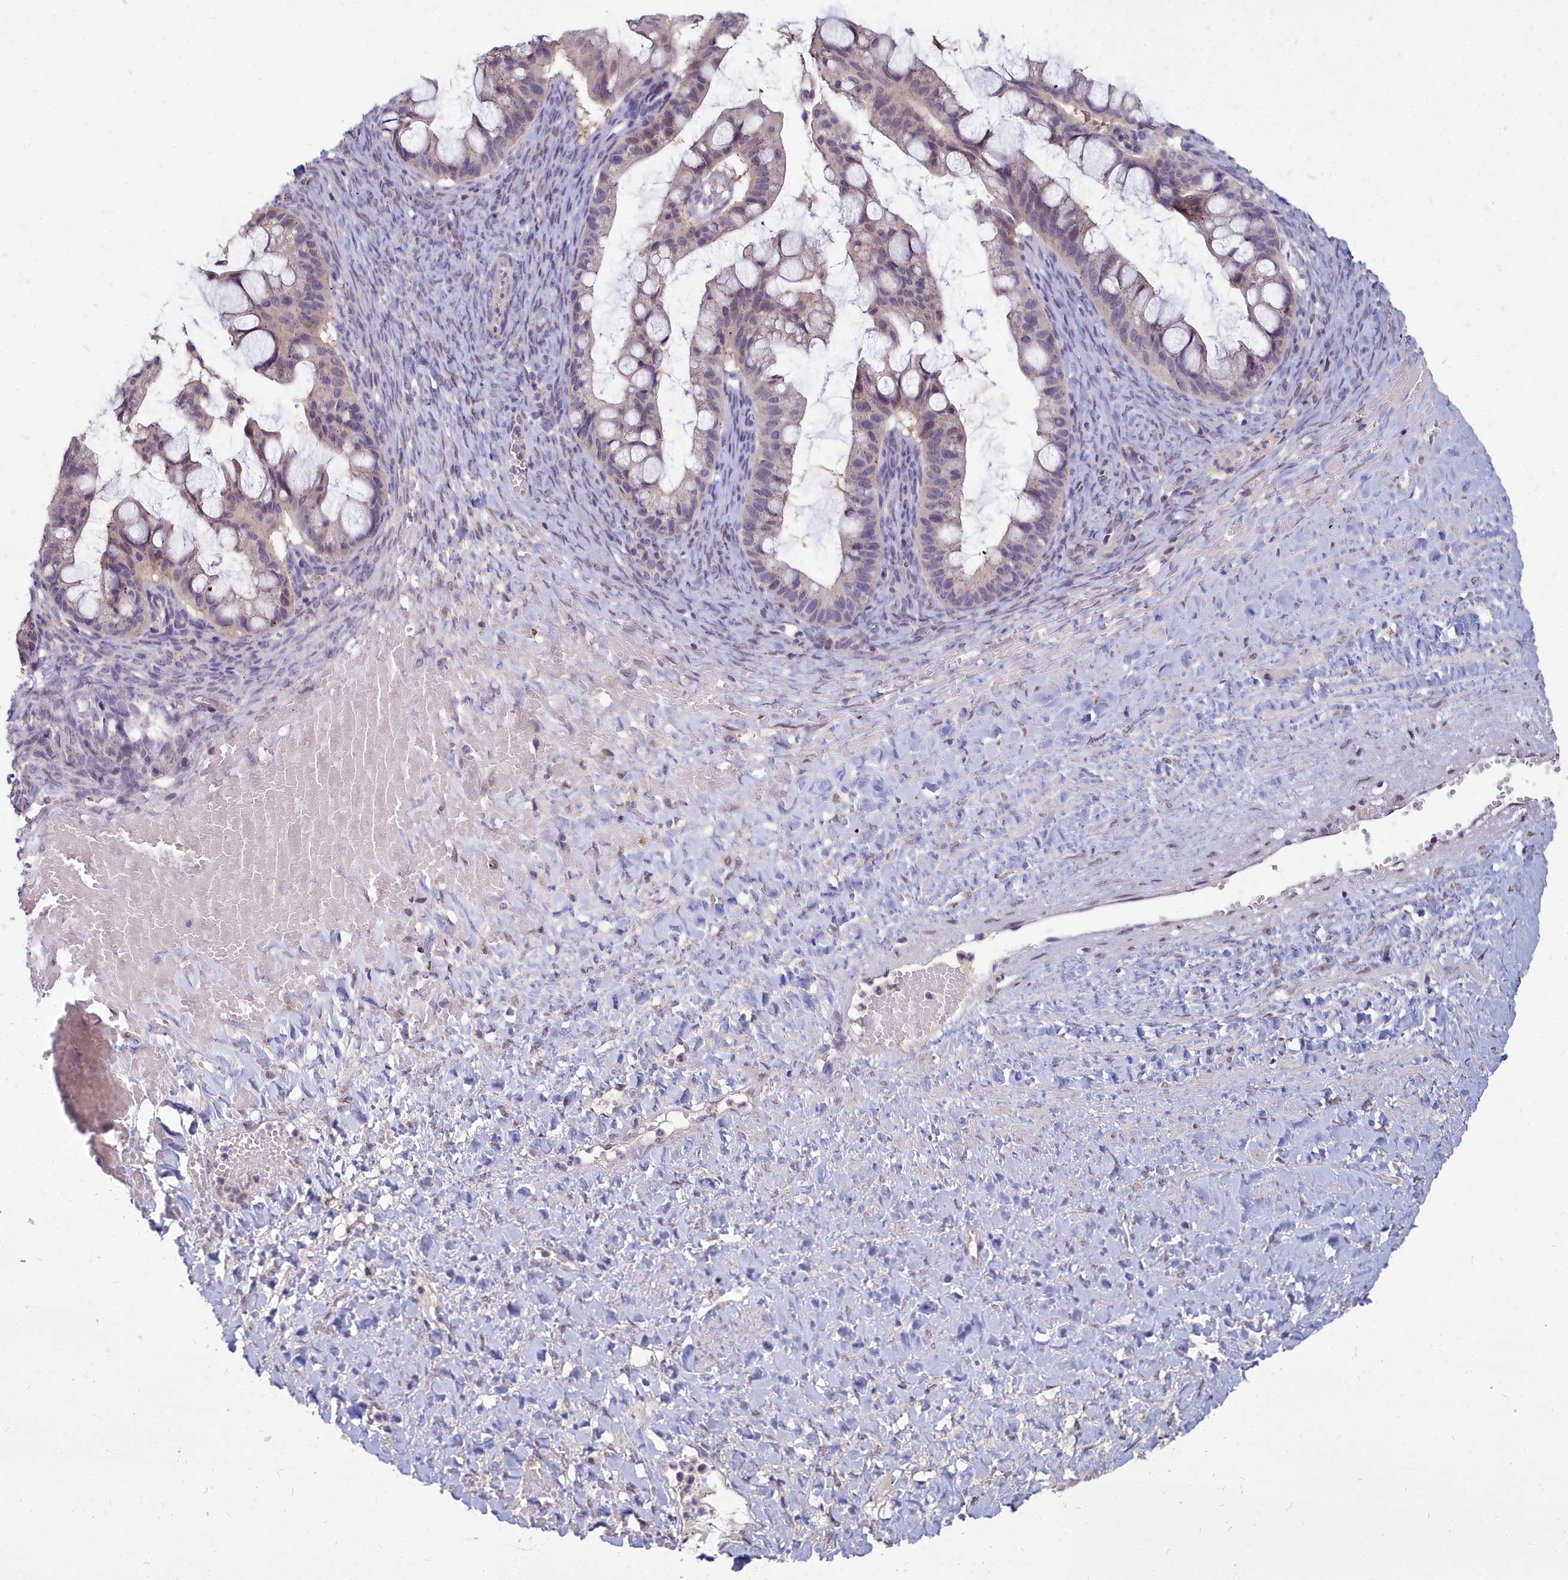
{"staining": {"intensity": "weak", "quantity": "<25%", "location": "nuclear"}, "tissue": "ovarian cancer", "cell_type": "Tumor cells", "image_type": "cancer", "snomed": [{"axis": "morphology", "description": "Cystadenocarcinoma, mucinous, NOS"}, {"axis": "topography", "description": "Ovary"}], "caption": "A high-resolution micrograph shows immunohistochemistry staining of ovarian cancer (mucinous cystadenocarcinoma), which displays no significant positivity in tumor cells.", "gene": "NOXA1", "patient": {"sex": "female", "age": 73}}